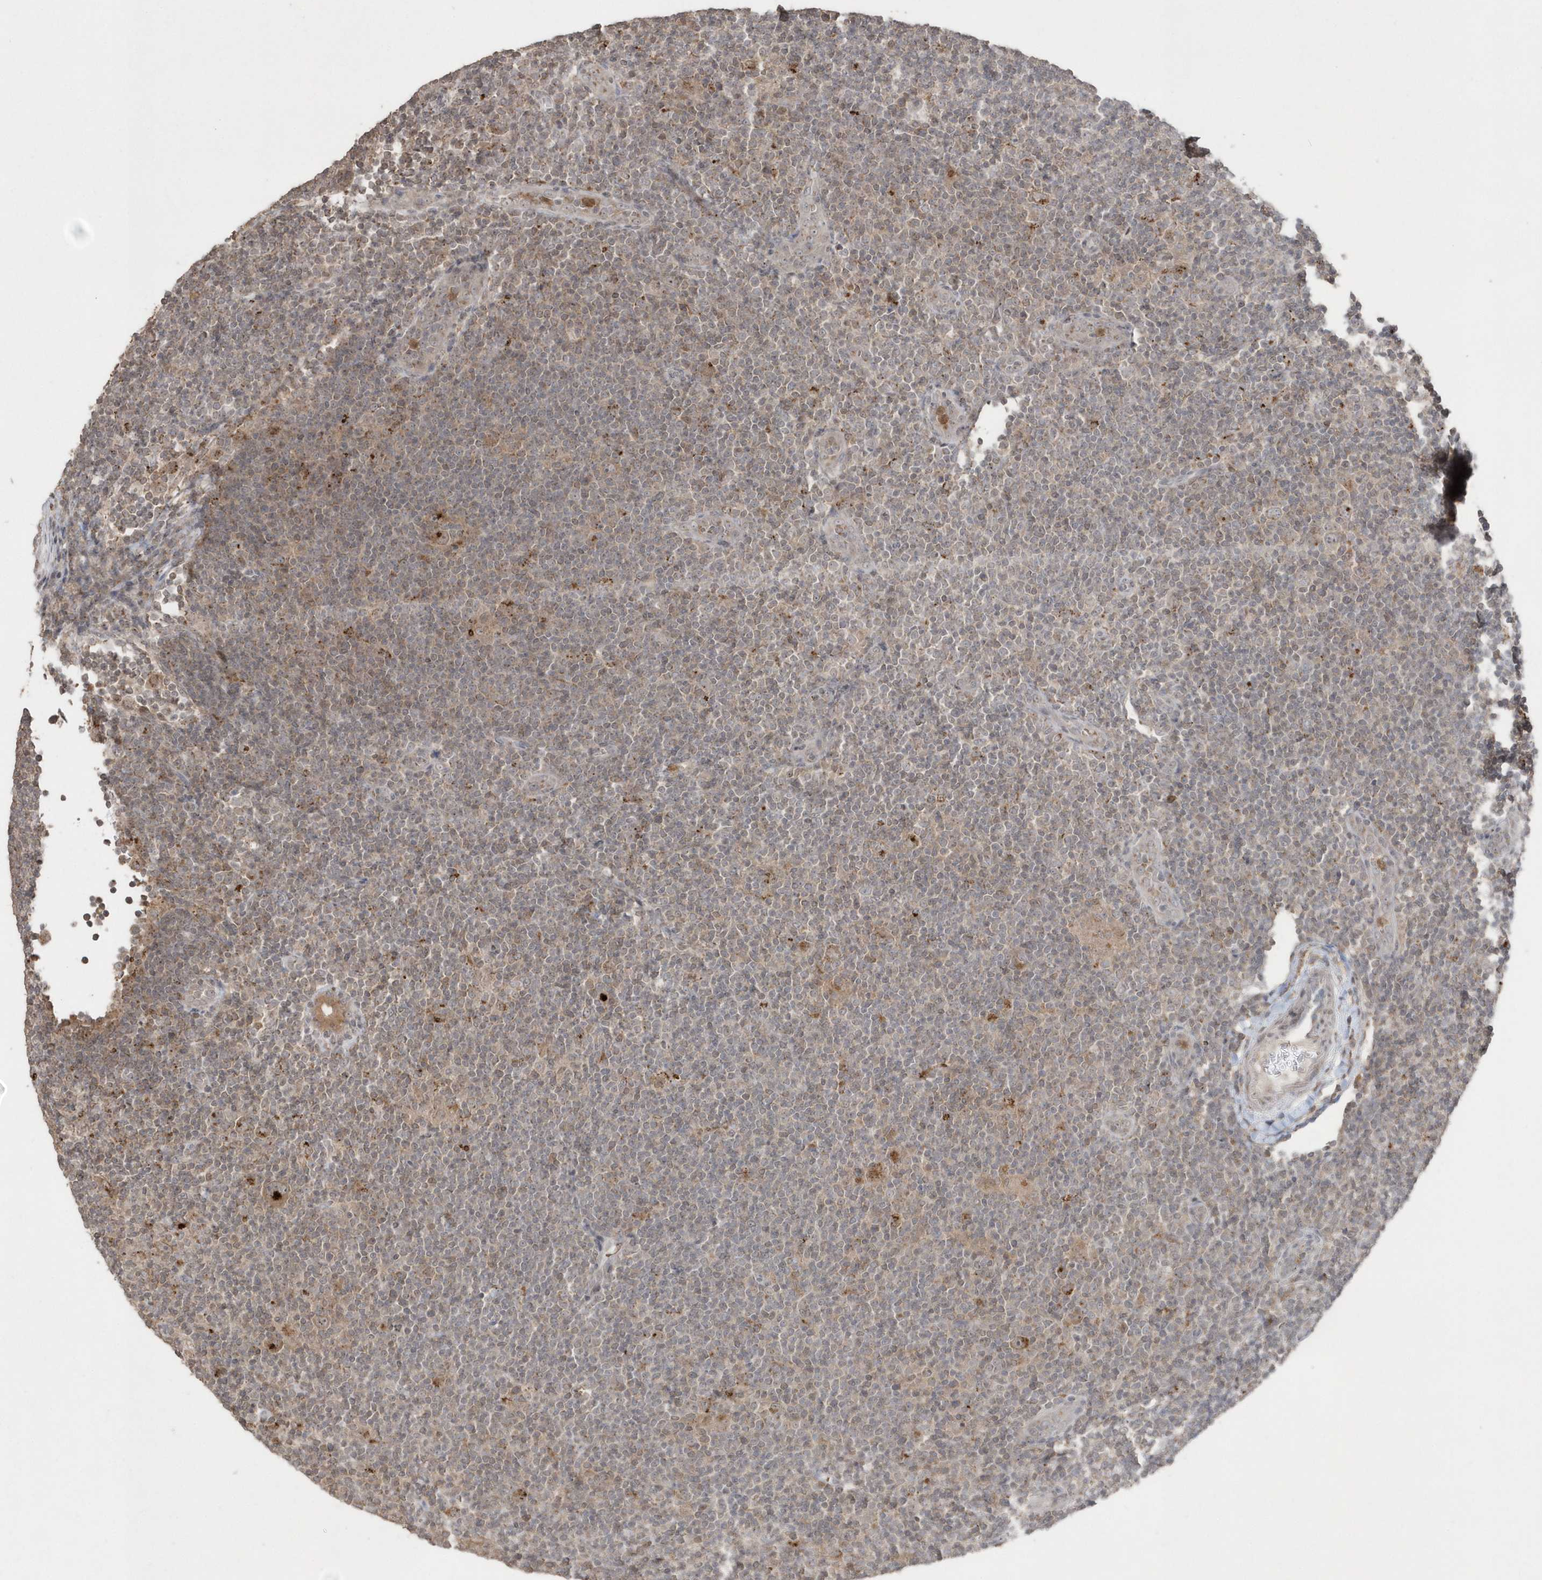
{"staining": {"intensity": "moderate", "quantity": "25%-75%", "location": "cytoplasmic/membranous"}, "tissue": "lymphoma", "cell_type": "Tumor cells", "image_type": "cancer", "snomed": [{"axis": "morphology", "description": "Hodgkin's disease, NOS"}, {"axis": "topography", "description": "Lymph node"}], "caption": "Protein expression analysis of human Hodgkin's disease reveals moderate cytoplasmic/membranous staining in about 25%-75% of tumor cells.", "gene": "GEMIN6", "patient": {"sex": "female", "age": 57}}